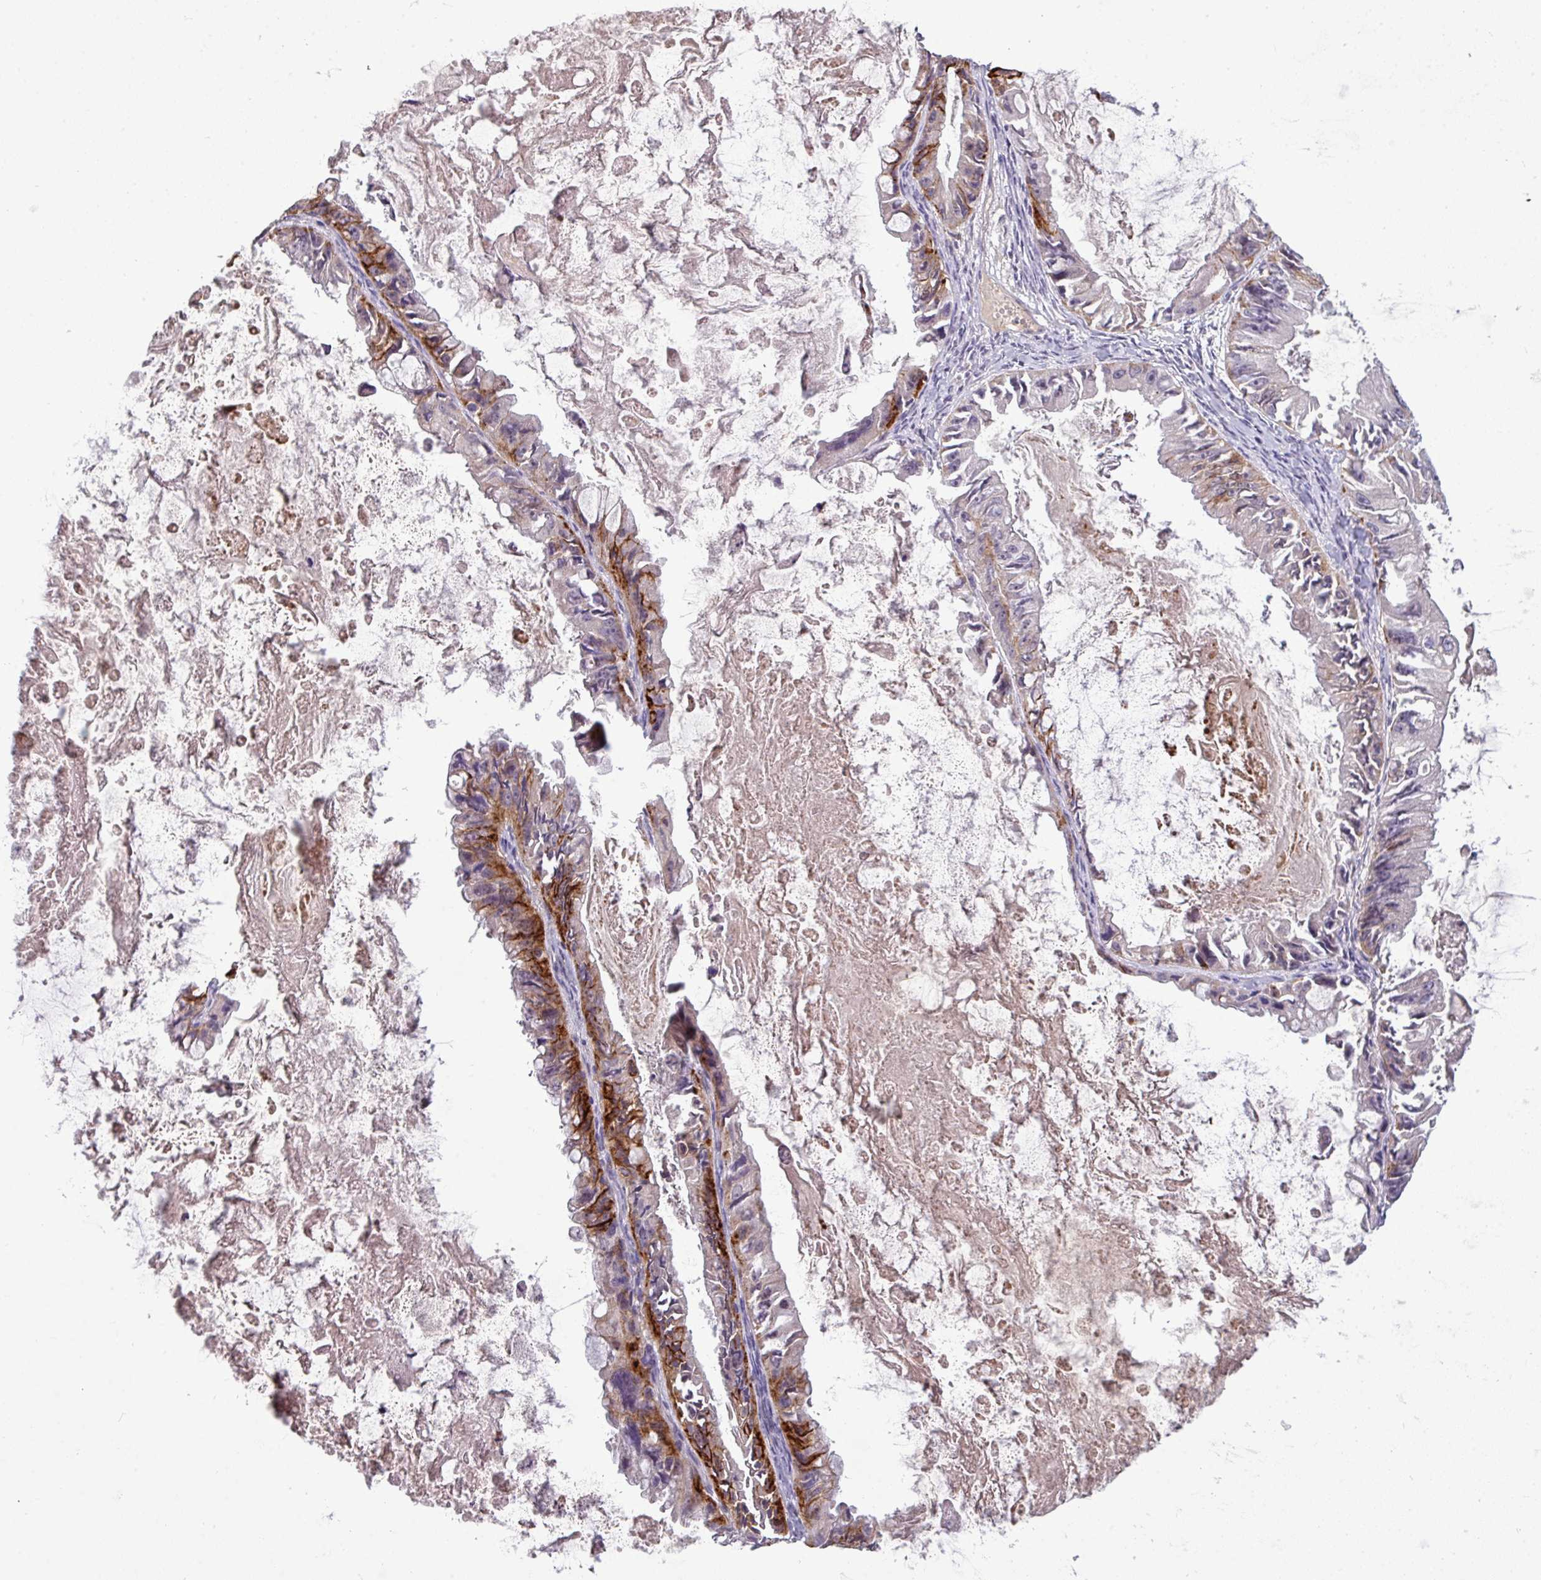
{"staining": {"intensity": "strong", "quantity": "25%-75%", "location": "cytoplasmic/membranous"}, "tissue": "ovarian cancer", "cell_type": "Tumor cells", "image_type": "cancer", "snomed": [{"axis": "morphology", "description": "Cystadenocarcinoma, mucinous, NOS"}, {"axis": "topography", "description": "Ovary"}], "caption": "Immunohistochemistry (IHC) of ovarian cancer (mucinous cystadenocarcinoma) displays high levels of strong cytoplasmic/membranous positivity in approximately 25%-75% of tumor cells.", "gene": "ZNF35", "patient": {"sex": "female", "age": 61}}